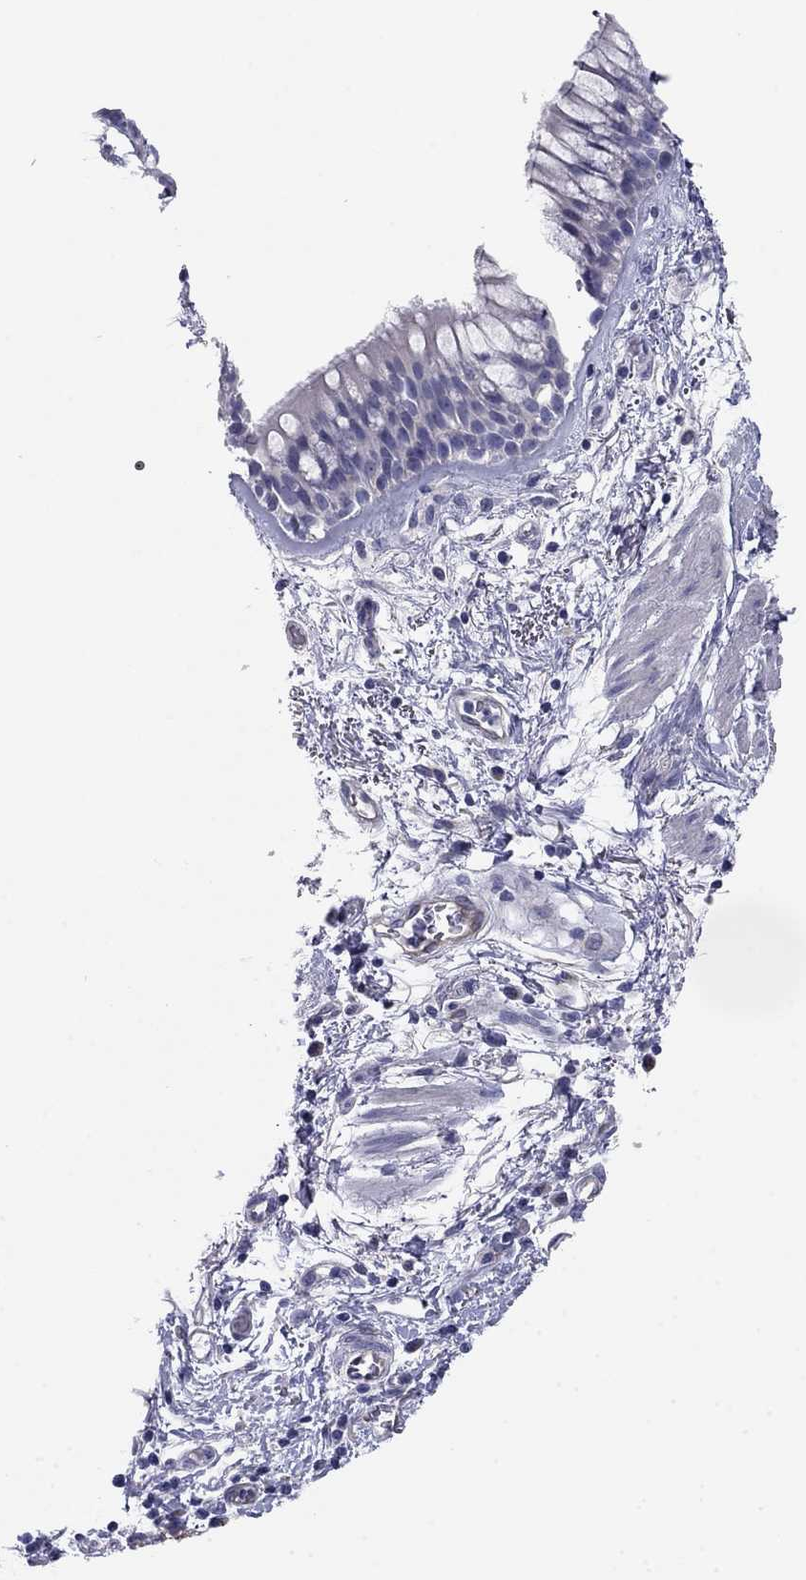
{"staining": {"intensity": "negative", "quantity": "none", "location": "none"}, "tissue": "bronchus", "cell_type": "Respiratory epithelial cells", "image_type": "normal", "snomed": [{"axis": "morphology", "description": "Normal tissue, NOS"}, {"axis": "topography", "description": "Bronchus"}, {"axis": "topography", "description": "Lung"}], "caption": "An immunohistochemistry (IHC) photomicrograph of benign bronchus is shown. There is no staining in respiratory epithelial cells of bronchus. (DAB IHC, high magnification).", "gene": "SEPTIN3", "patient": {"sex": "female", "age": 57}}